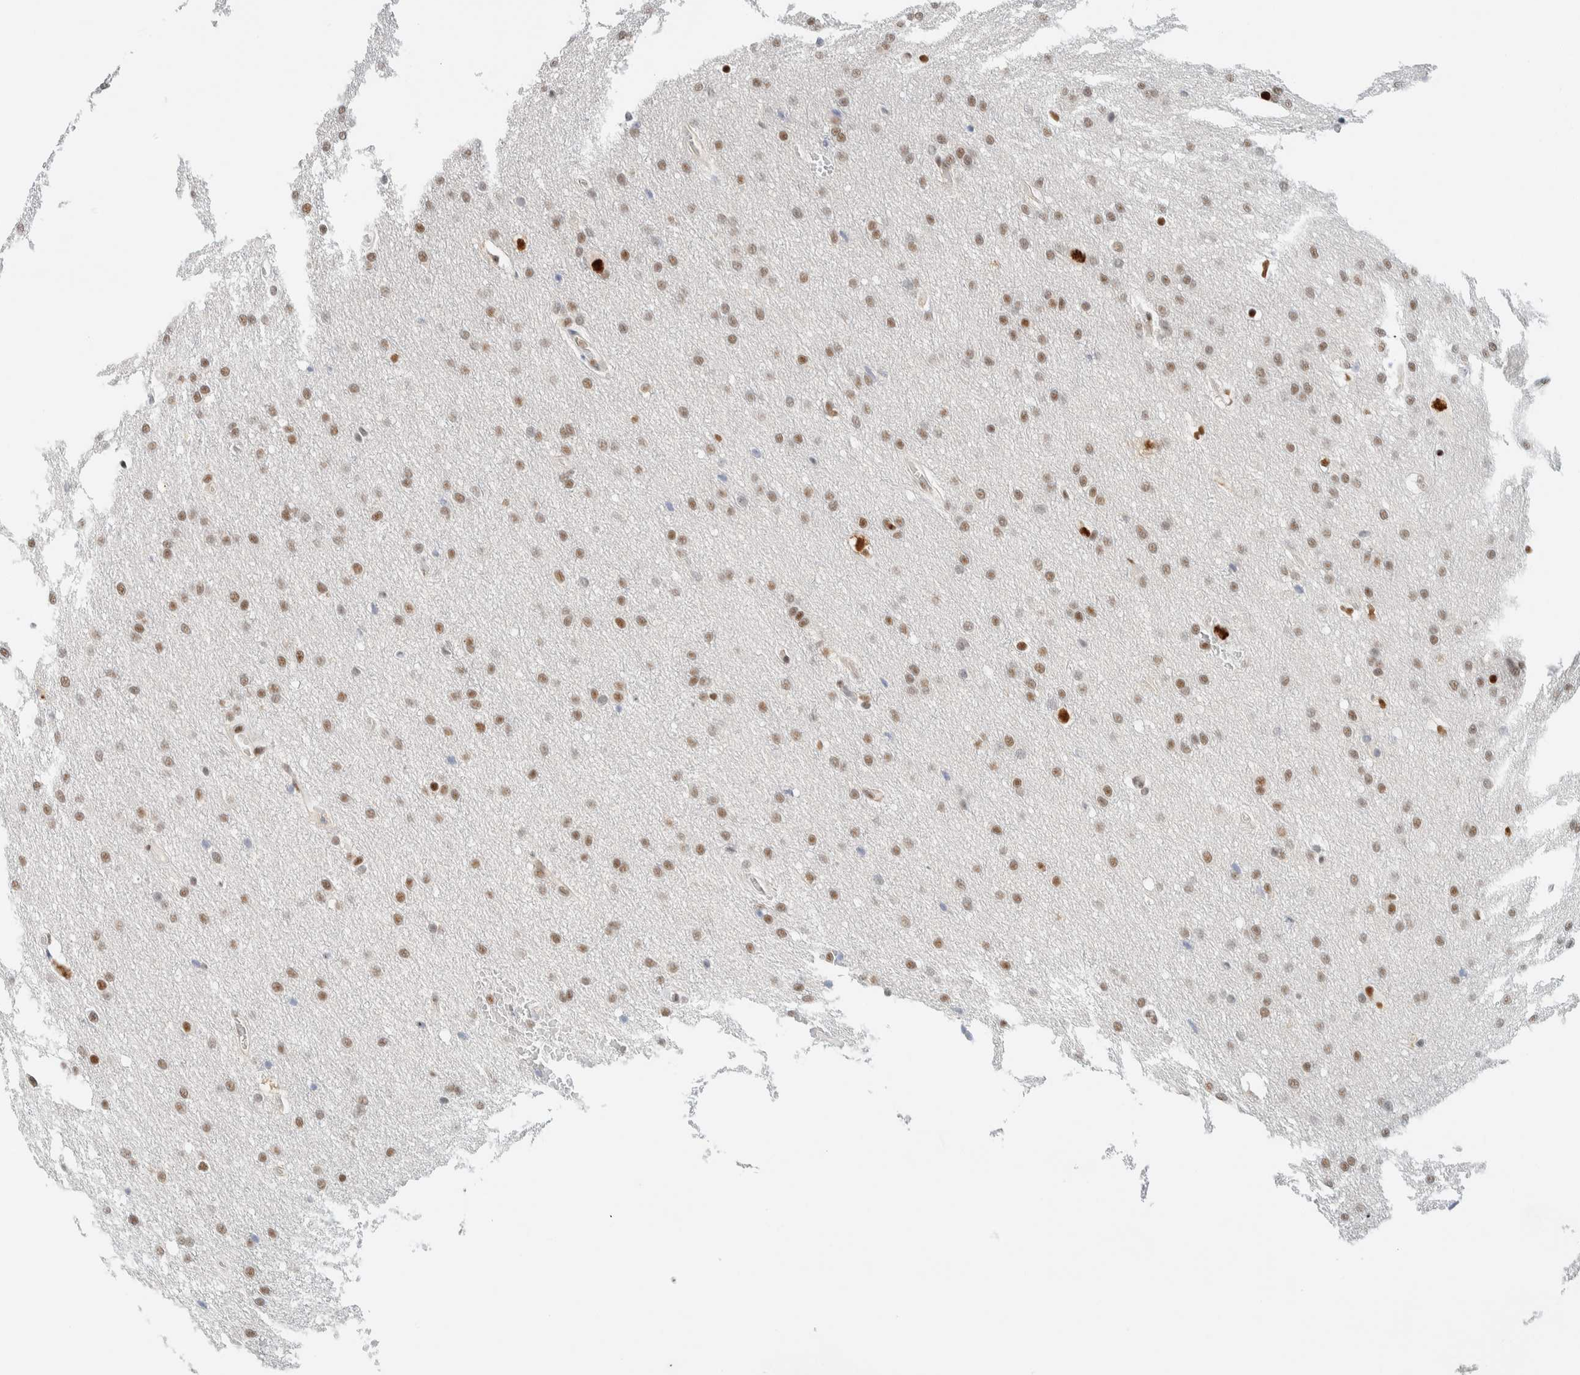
{"staining": {"intensity": "moderate", "quantity": "25%-75%", "location": "nuclear"}, "tissue": "glioma", "cell_type": "Tumor cells", "image_type": "cancer", "snomed": [{"axis": "morphology", "description": "Glioma, malignant, Low grade"}, {"axis": "topography", "description": "Brain"}], "caption": "Immunohistochemical staining of glioma reveals medium levels of moderate nuclear staining in about 25%-75% of tumor cells. The staining is performed using DAB (3,3'-diaminobenzidine) brown chromogen to label protein expression. The nuclei are counter-stained blue using hematoxylin.", "gene": "ZNF683", "patient": {"sex": "female", "age": 37}}